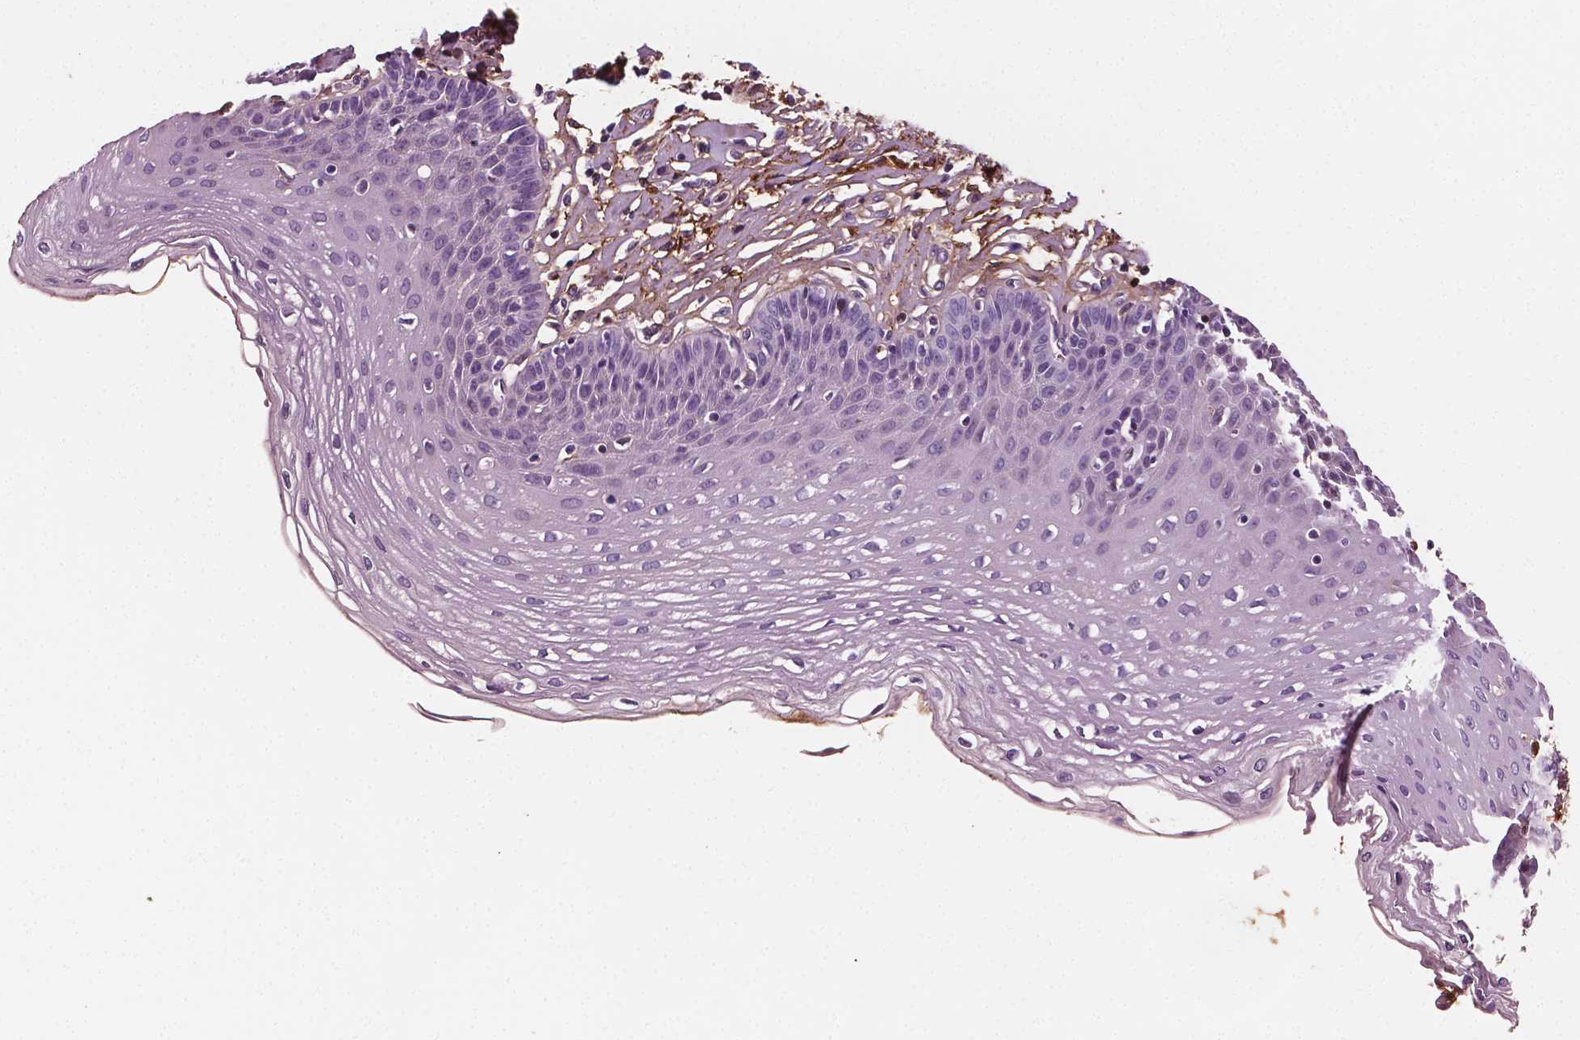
{"staining": {"intensity": "negative", "quantity": "none", "location": "none"}, "tissue": "esophagus", "cell_type": "Squamous epithelial cells", "image_type": "normal", "snomed": [{"axis": "morphology", "description": "Normal tissue, NOS"}, {"axis": "topography", "description": "Esophagus"}], "caption": "This is an immunohistochemistry (IHC) image of benign esophagus. There is no staining in squamous epithelial cells.", "gene": "FBLN1", "patient": {"sex": "female", "age": 81}}